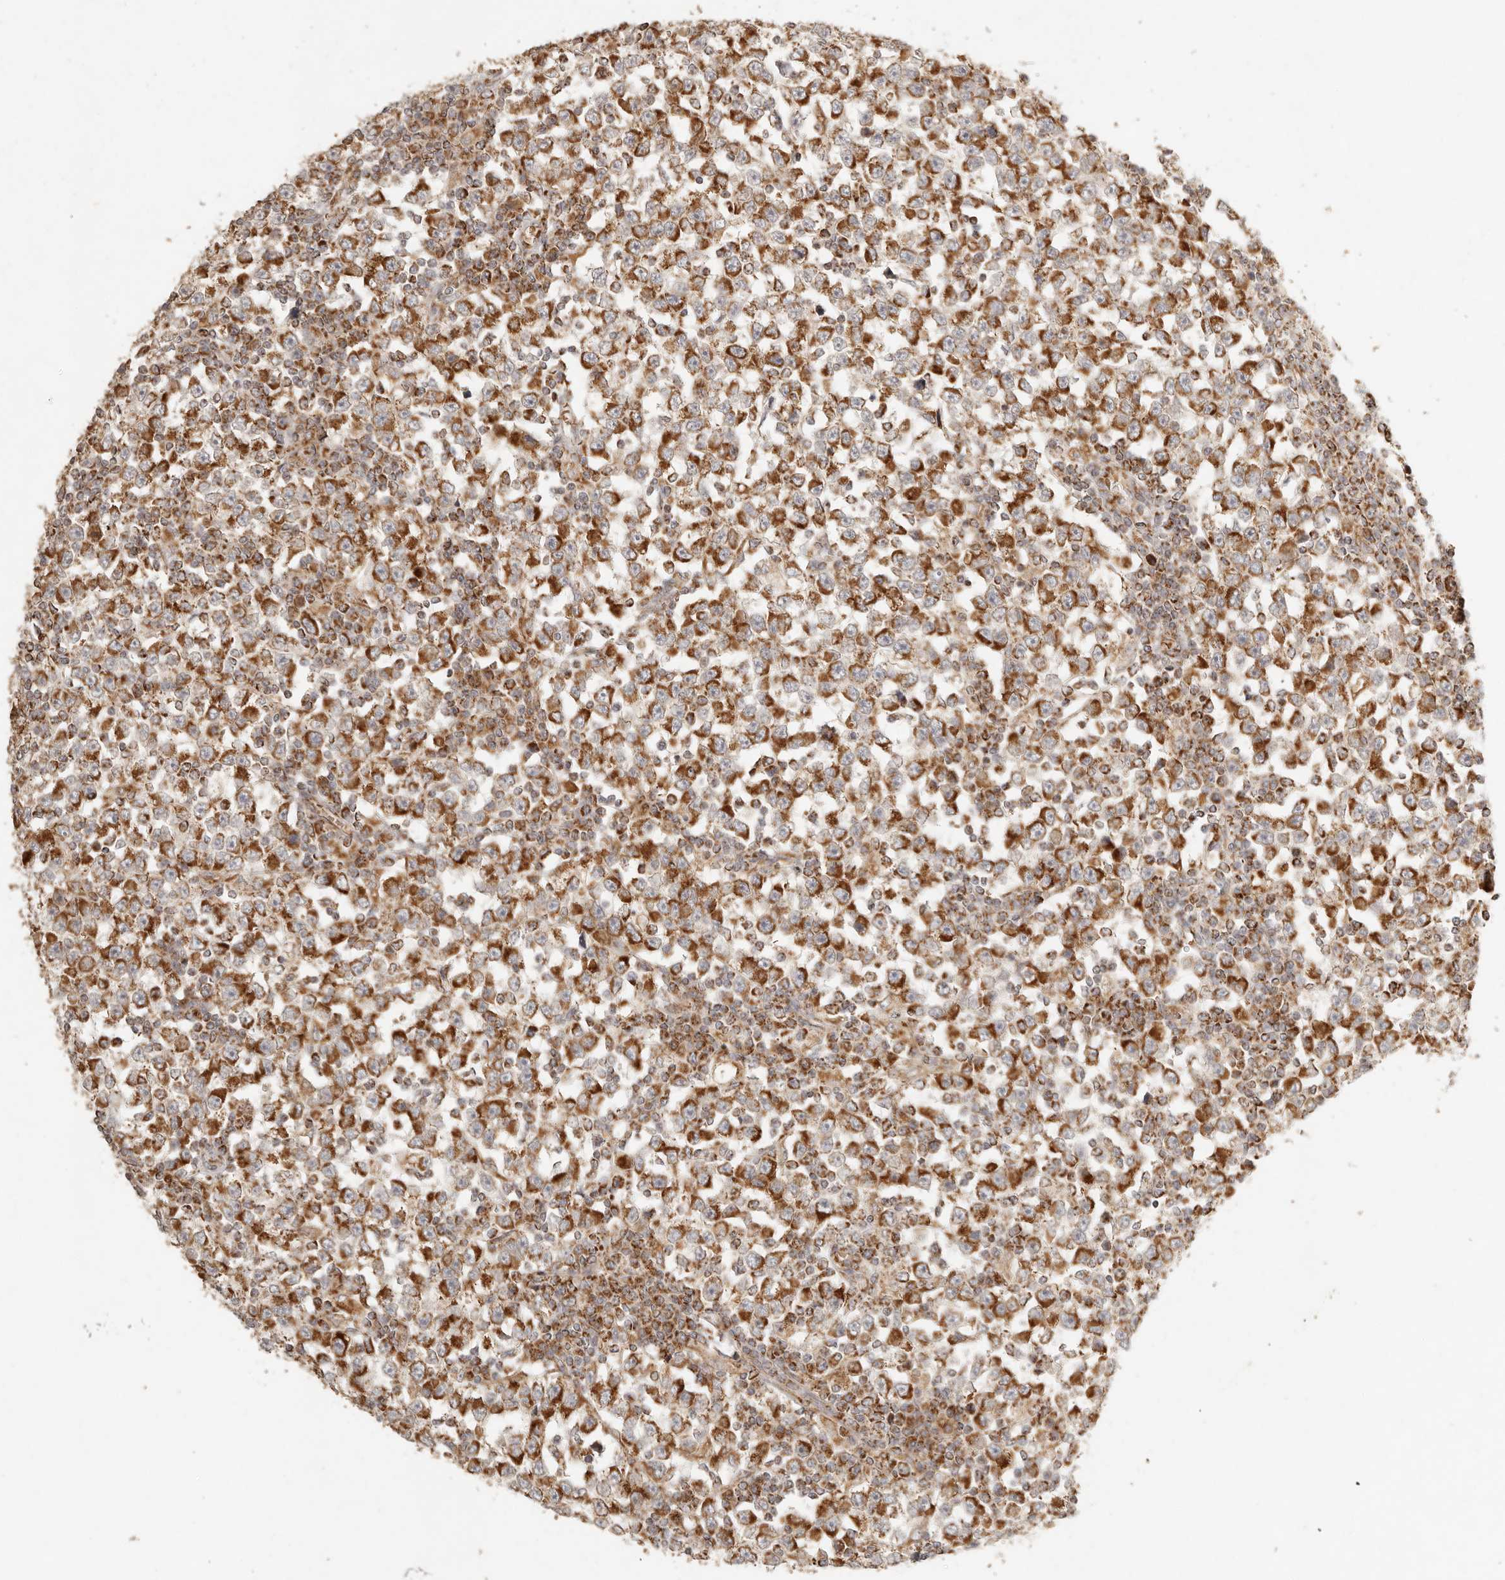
{"staining": {"intensity": "strong", "quantity": ">75%", "location": "cytoplasmic/membranous"}, "tissue": "testis cancer", "cell_type": "Tumor cells", "image_type": "cancer", "snomed": [{"axis": "morphology", "description": "Seminoma, NOS"}, {"axis": "topography", "description": "Testis"}], "caption": "Approximately >75% of tumor cells in human testis seminoma show strong cytoplasmic/membranous protein positivity as visualized by brown immunohistochemical staining.", "gene": "MRPL55", "patient": {"sex": "male", "age": 65}}